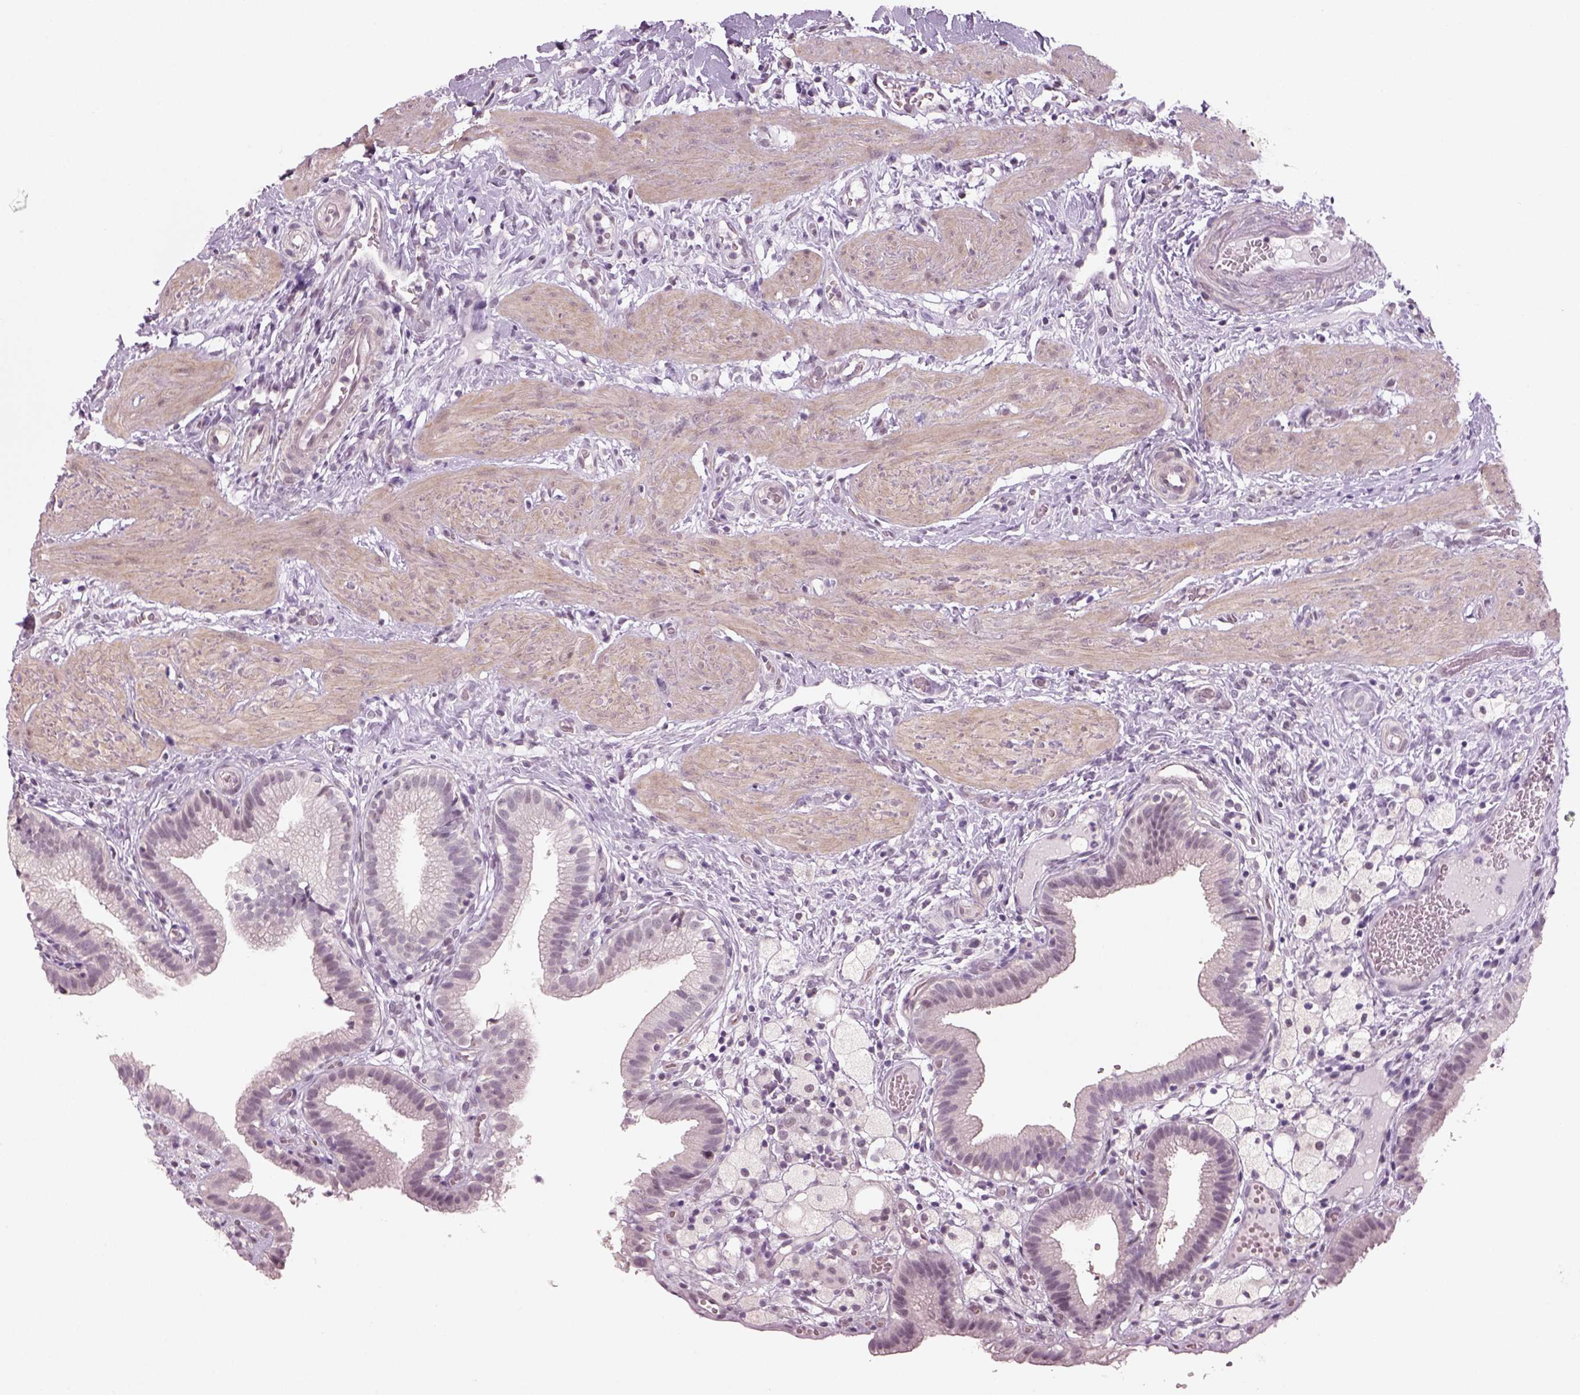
{"staining": {"intensity": "negative", "quantity": "none", "location": "none"}, "tissue": "gallbladder", "cell_type": "Glandular cells", "image_type": "normal", "snomed": [{"axis": "morphology", "description": "Normal tissue, NOS"}, {"axis": "topography", "description": "Gallbladder"}], "caption": "The IHC micrograph has no significant positivity in glandular cells of gallbladder.", "gene": "NAT8B", "patient": {"sex": "female", "age": 24}}